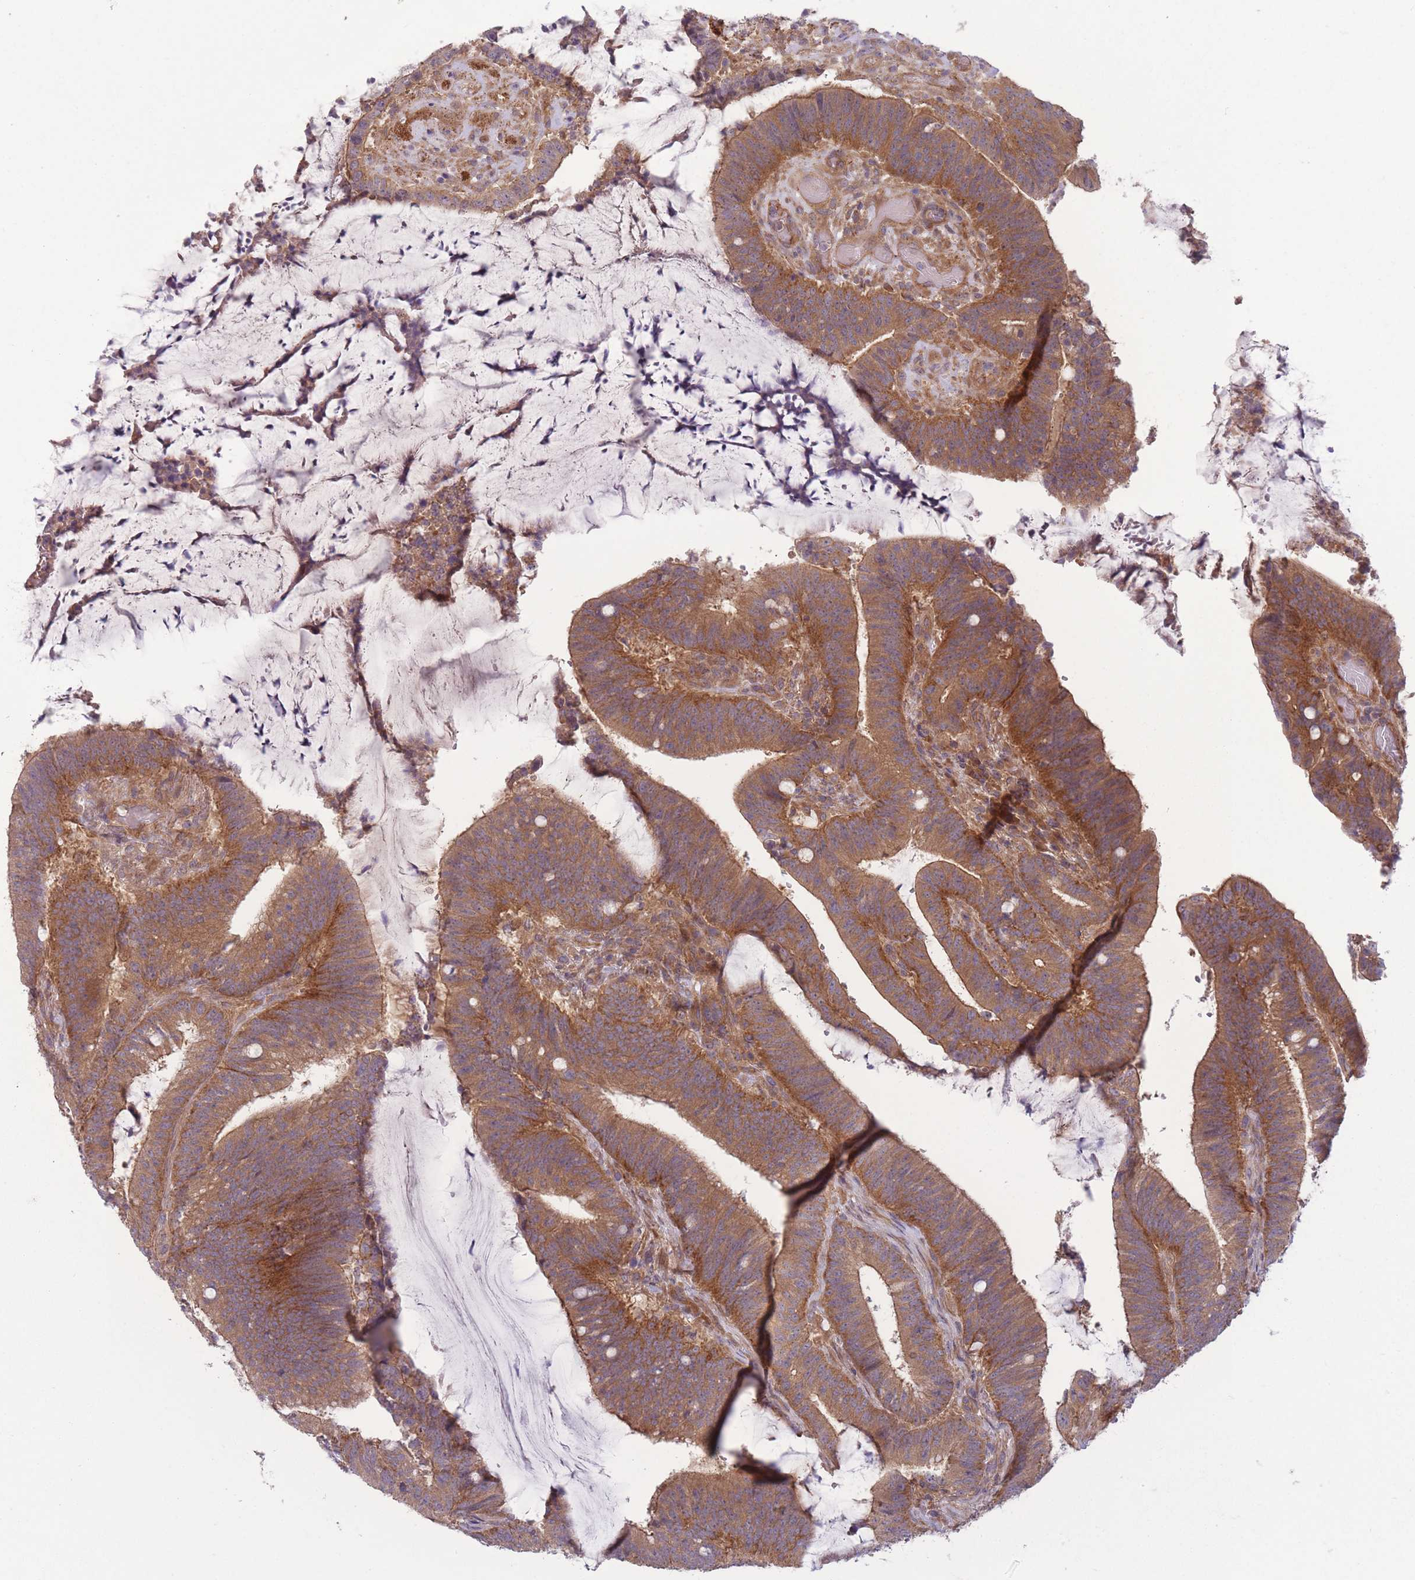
{"staining": {"intensity": "moderate", "quantity": ">75%", "location": "cytoplasmic/membranous"}, "tissue": "colorectal cancer", "cell_type": "Tumor cells", "image_type": "cancer", "snomed": [{"axis": "morphology", "description": "Adenocarcinoma, NOS"}, {"axis": "topography", "description": "Colon"}], "caption": "The image demonstrates staining of colorectal adenocarcinoma, revealing moderate cytoplasmic/membranous protein staining (brown color) within tumor cells.", "gene": "PFDN6", "patient": {"sex": "female", "age": 43}}